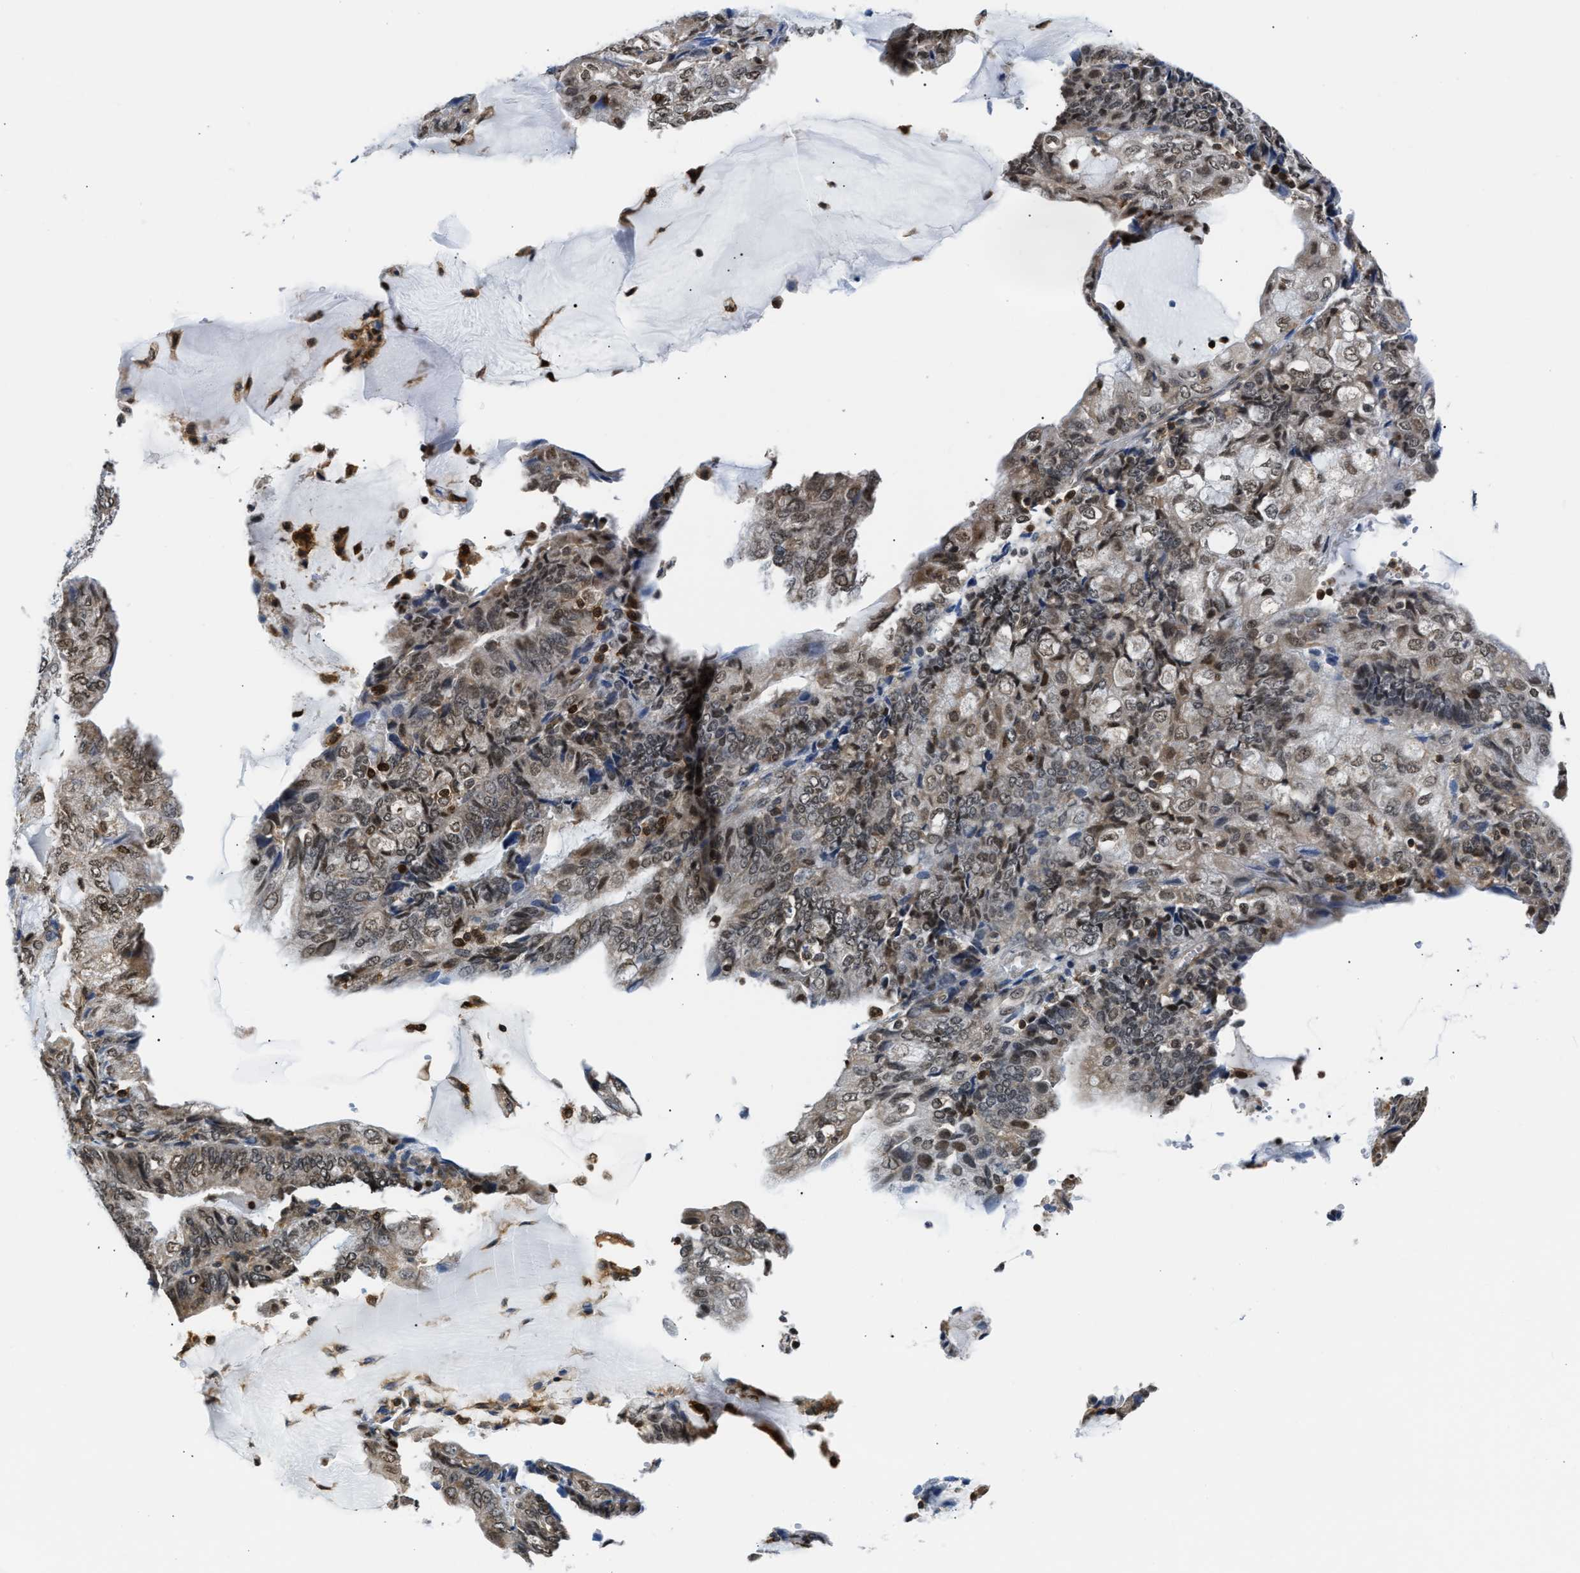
{"staining": {"intensity": "weak", "quantity": ">75%", "location": "cytoplasmic/membranous,nuclear"}, "tissue": "endometrial cancer", "cell_type": "Tumor cells", "image_type": "cancer", "snomed": [{"axis": "morphology", "description": "Adenocarcinoma, NOS"}, {"axis": "topography", "description": "Endometrium"}], "caption": "A histopathology image of endometrial cancer (adenocarcinoma) stained for a protein reveals weak cytoplasmic/membranous and nuclear brown staining in tumor cells.", "gene": "STK10", "patient": {"sex": "female", "age": 81}}